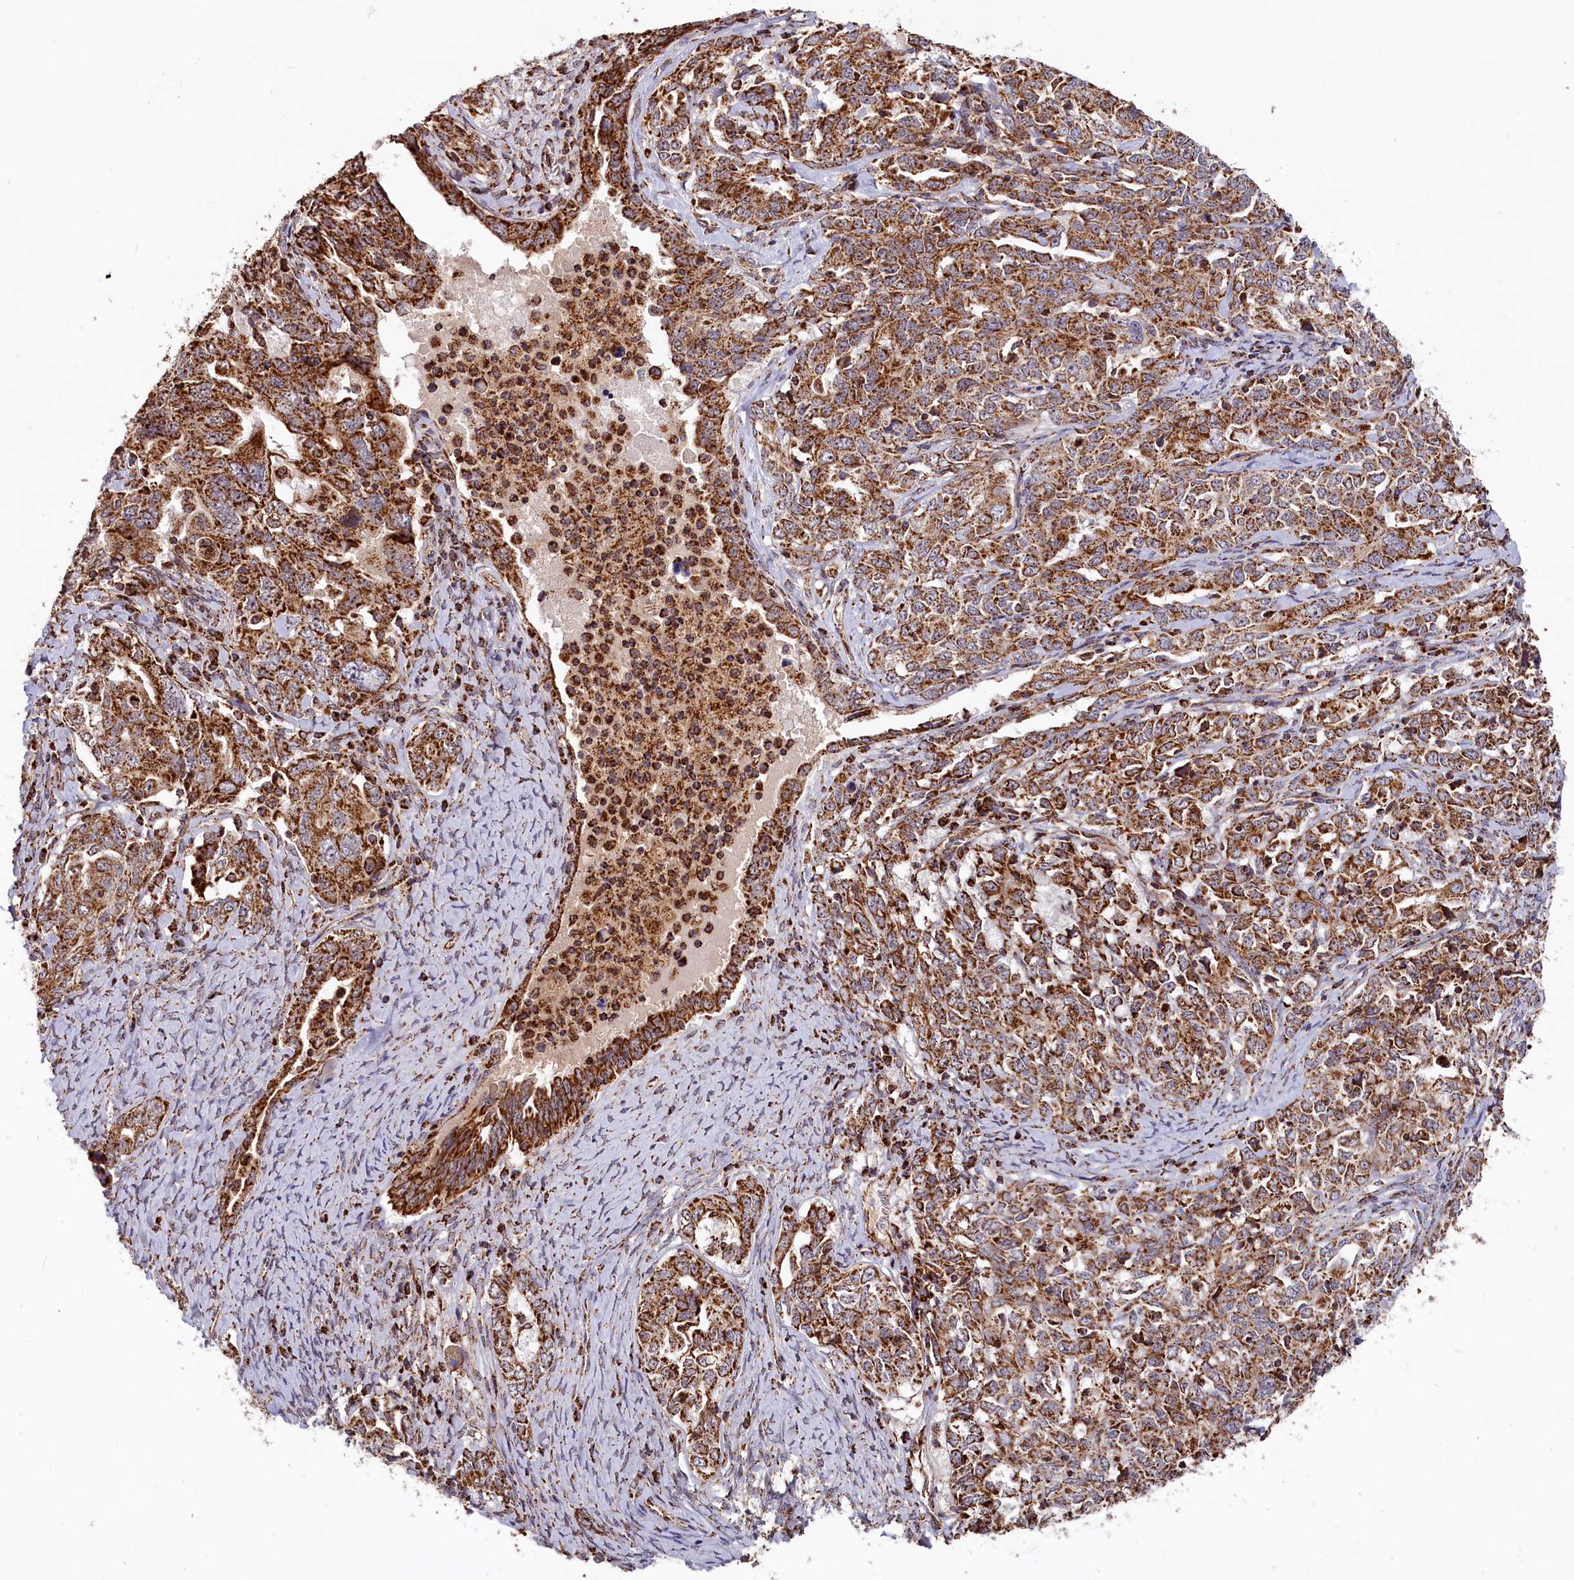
{"staining": {"intensity": "strong", "quantity": ">75%", "location": "cytoplasmic/membranous"}, "tissue": "ovarian cancer", "cell_type": "Tumor cells", "image_type": "cancer", "snomed": [{"axis": "morphology", "description": "Carcinoma, endometroid"}, {"axis": "topography", "description": "Ovary"}], "caption": "The image demonstrates a brown stain indicating the presence of a protein in the cytoplasmic/membranous of tumor cells in ovarian endometroid carcinoma. The protein of interest is shown in brown color, while the nuclei are stained blue.", "gene": "MACROD1", "patient": {"sex": "female", "age": 62}}